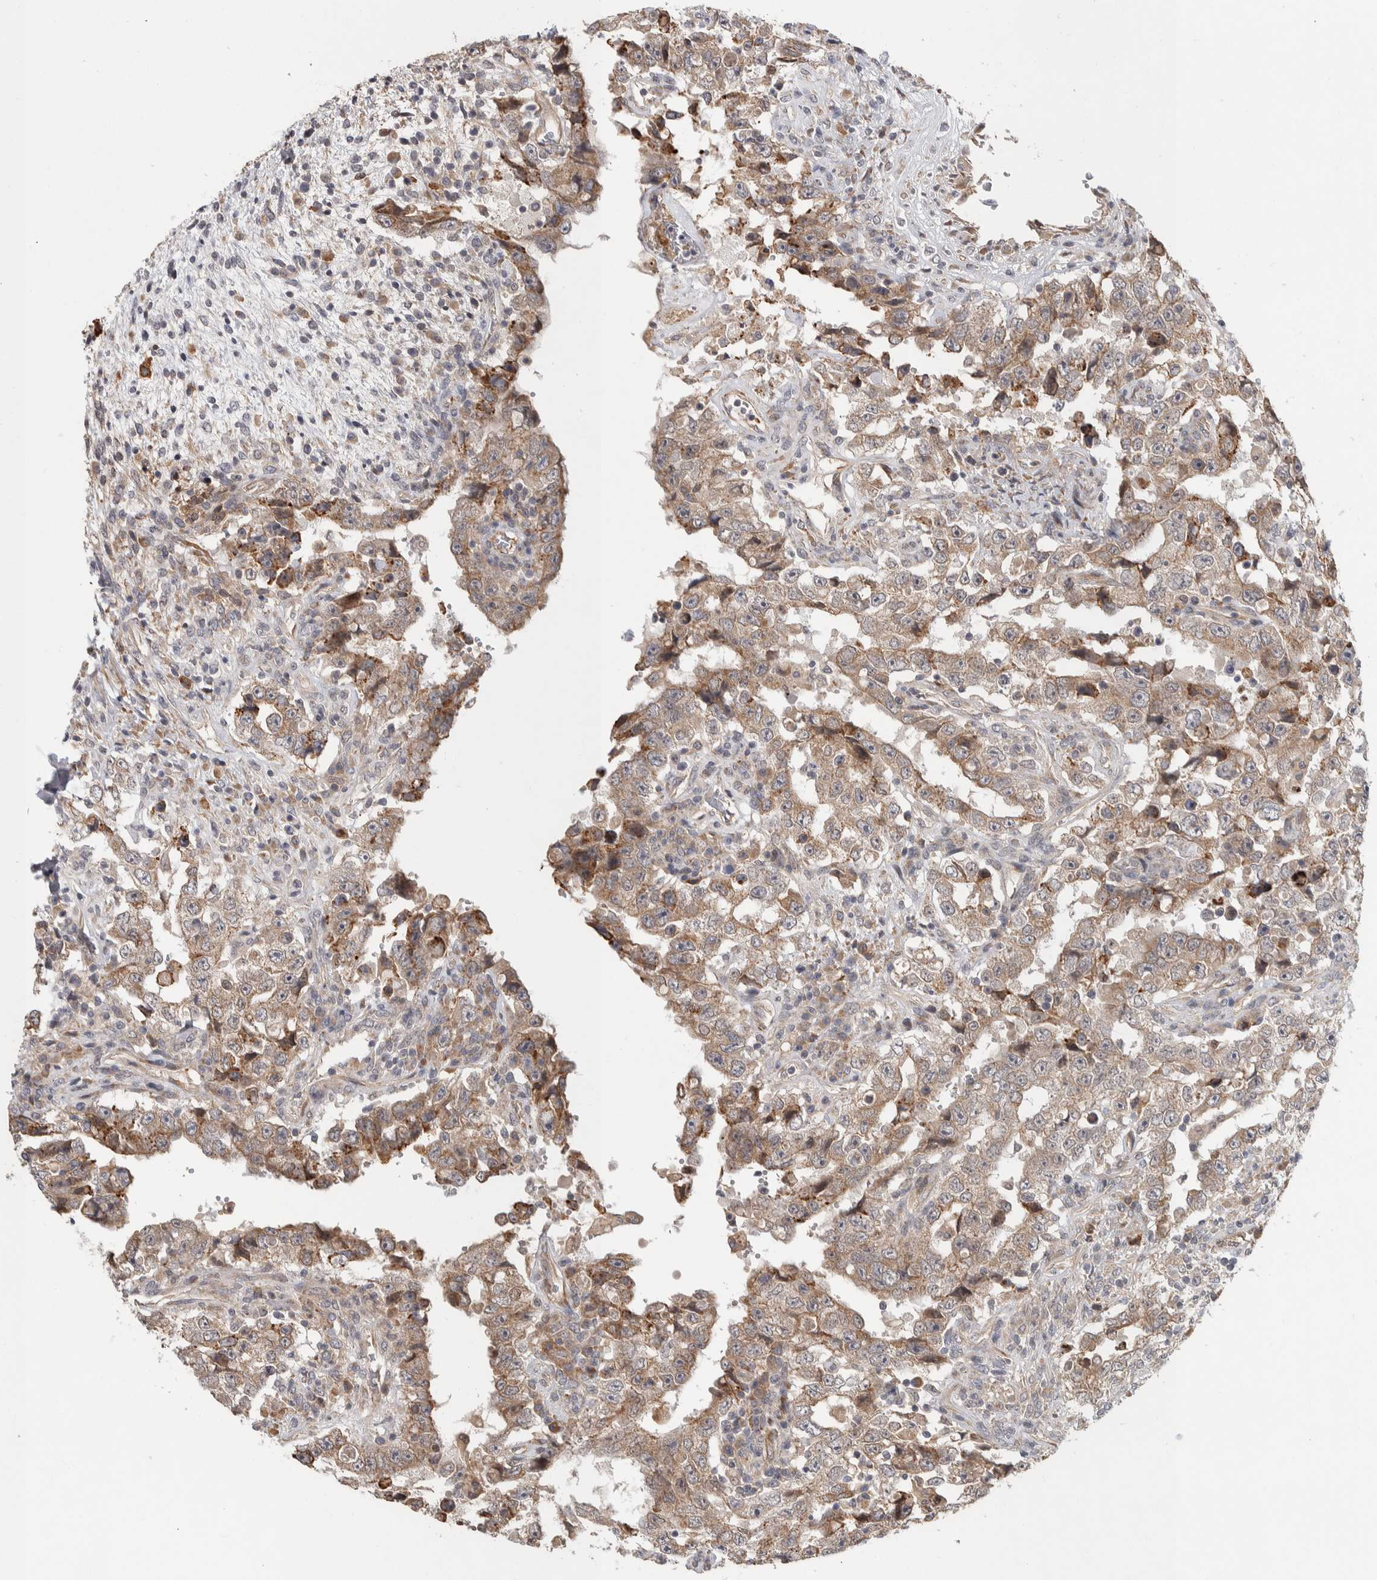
{"staining": {"intensity": "weak", "quantity": "25%-75%", "location": "cytoplasmic/membranous"}, "tissue": "testis cancer", "cell_type": "Tumor cells", "image_type": "cancer", "snomed": [{"axis": "morphology", "description": "Carcinoma, Embryonal, NOS"}, {"axis": "topography", "description": "Testis"}], "caption": "The image exhibits staining of embryonal carcinoma (testis), revealing weak cytoplasmic/membranous protein staining (brown color) within tumor cells. The protein is shown in brown color, while the nuclei are stained blue.", "gene": "TBC1D31", "patient": {"sex": "male", "age": 26}}